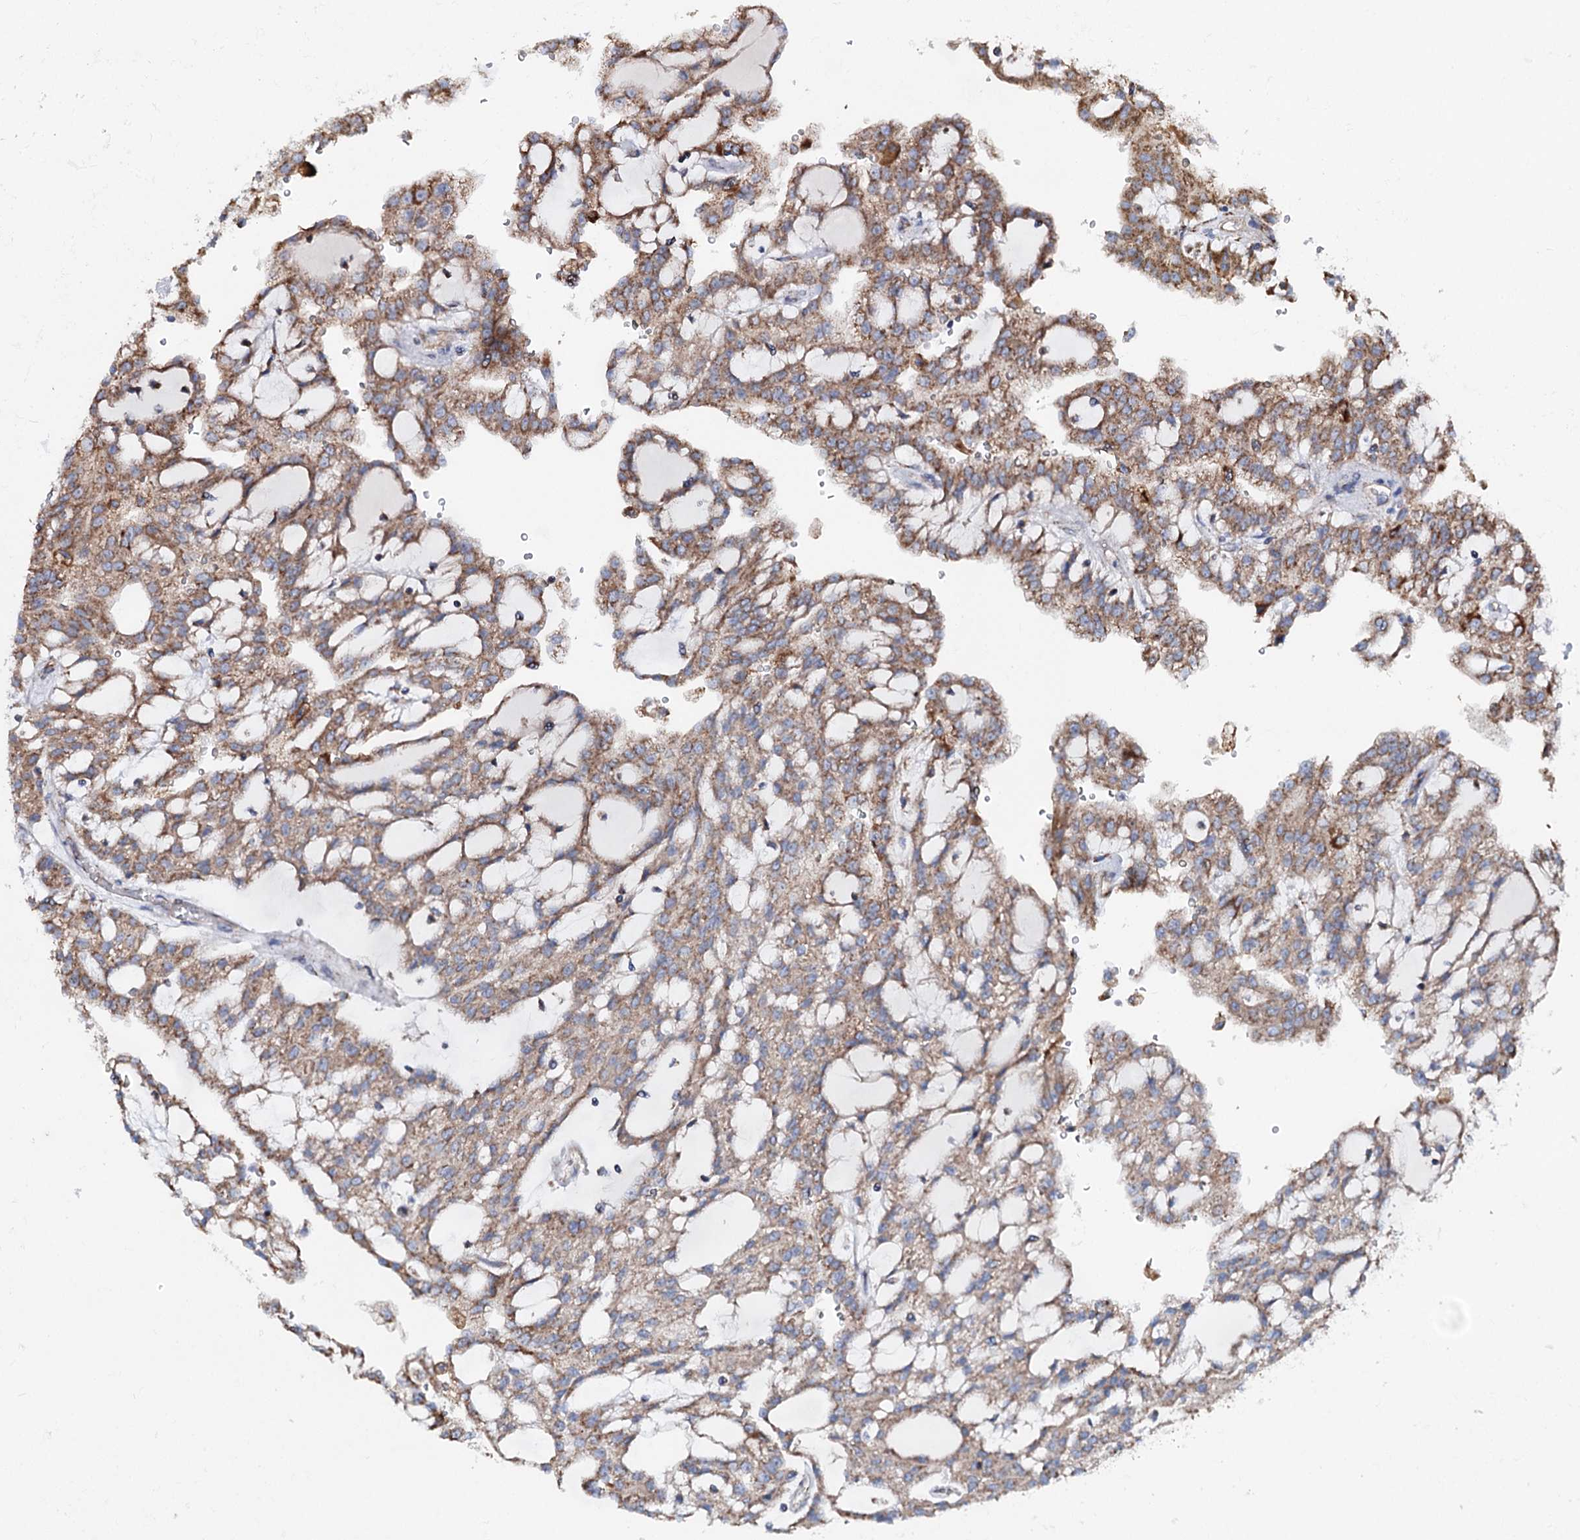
{"staining": {"intensity": "moderate", "quantity": ">75%", "location": "cytoplasmic/membranous"}, "tissue": "renal cancer", "cell_type": "Tumor cells", "image_type": "cancer", "snomed": [{"axis": "morphology", "description": "Adenocarcinoma, NOS"}, {"axis": "topography", "description": "Kidney"}], "caption": "Protein staining of adenocarcinoma (renal) tissue shows moderate cytoplasmic/membranous staining in about >75% of tumor cells.", "gene": "MSANTD2", "patient": {"sex": "male", "age": 63}}